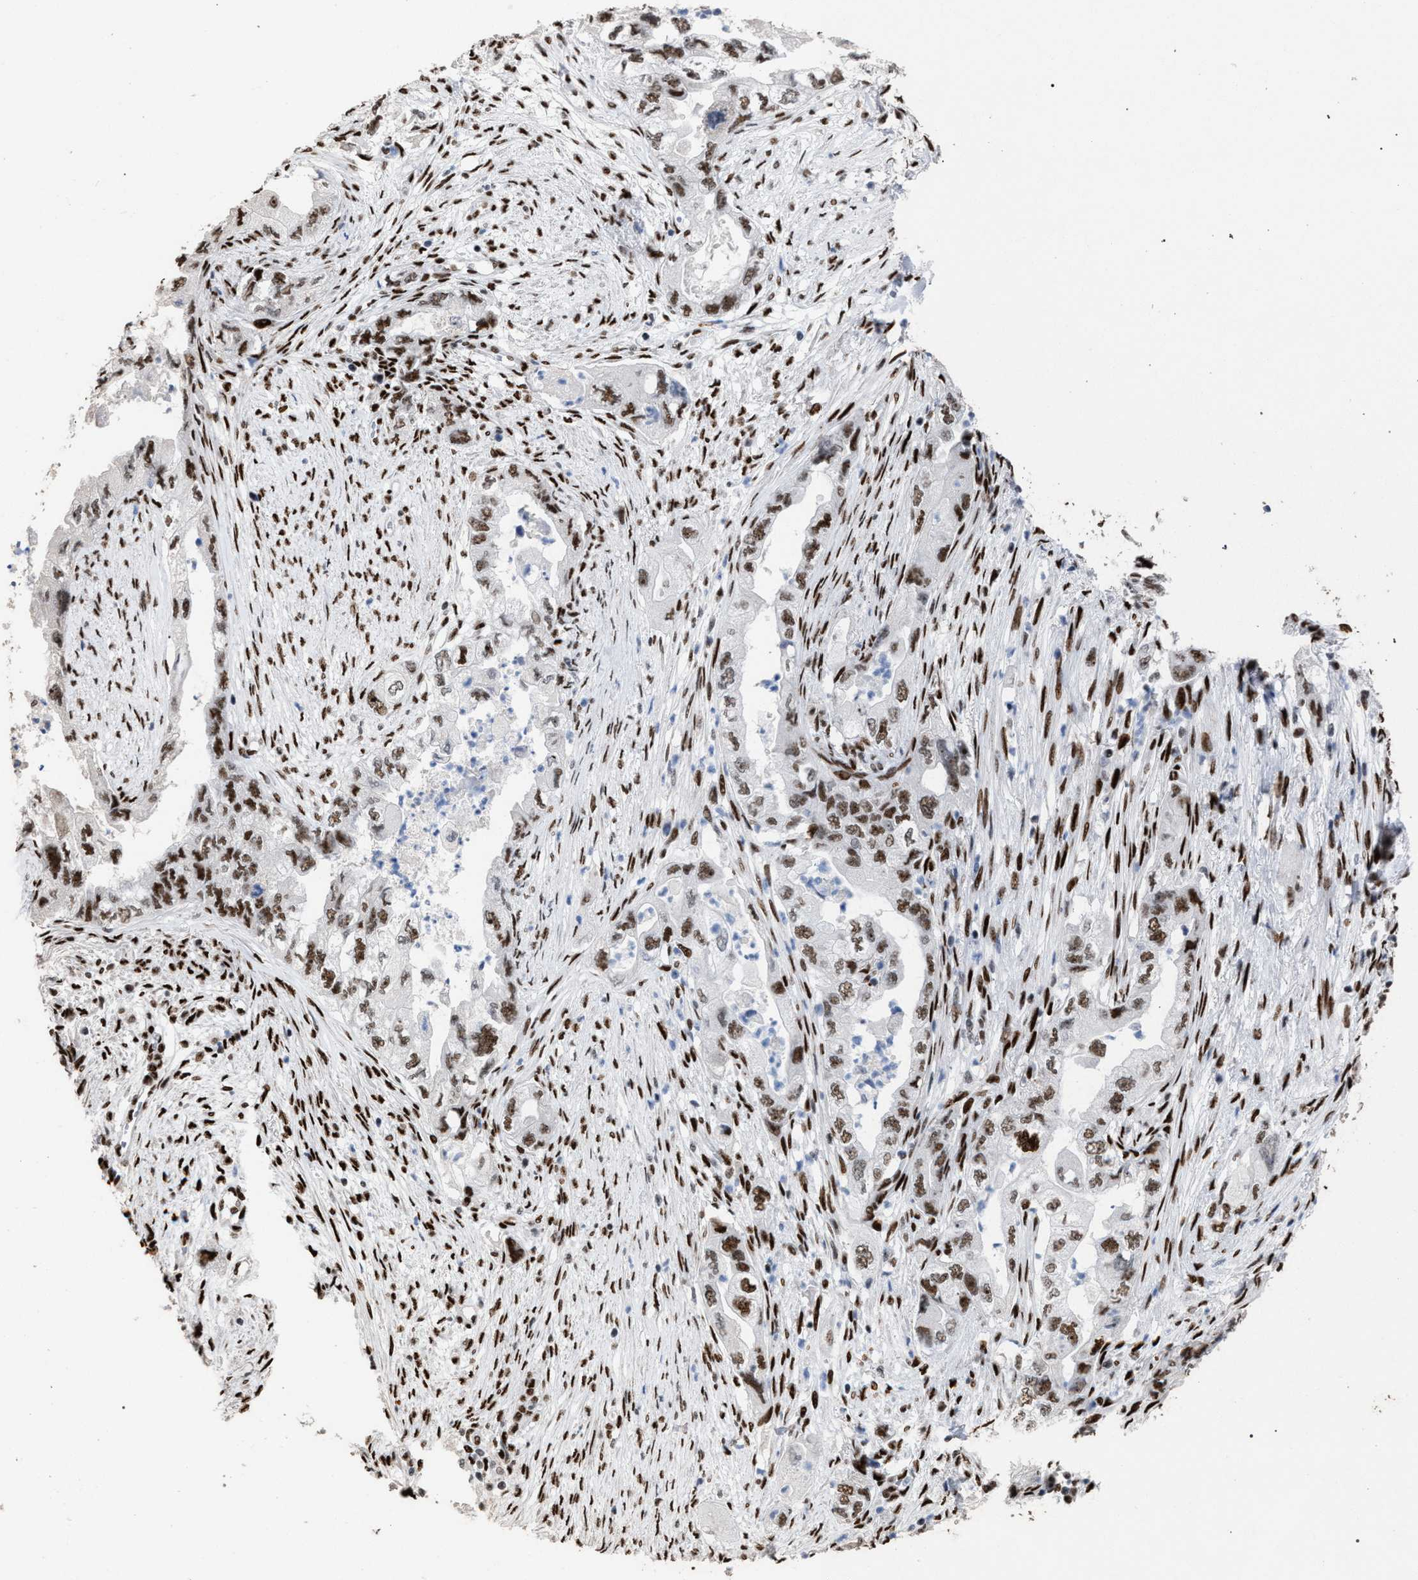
{"staining": {"intensity": "moderate", "quantity": ">75%", "location": "nuclear"}, "tissue": "pancreatic cancer", "cell_type": "Tumor cells", "image_type": "cancer", "snomed": [{"axis": "morphology", "description": "Adenocarcinoma, NOS"}, {"axis": "topography", "description": "Pancreas"}], "caption": "IHC staining of pancreatic cancer, which reveals medium levels of moderate nuclear positivity in approximately >75% of tumor cells indicating moderate nuclear protein positivity. The staining was performed using DAB (brown) for protein detection and nuclei were counterstained in hematoxylin (blue).", "gene": "TP53BP1", "patient": {"sex": "female", "age": 73}}